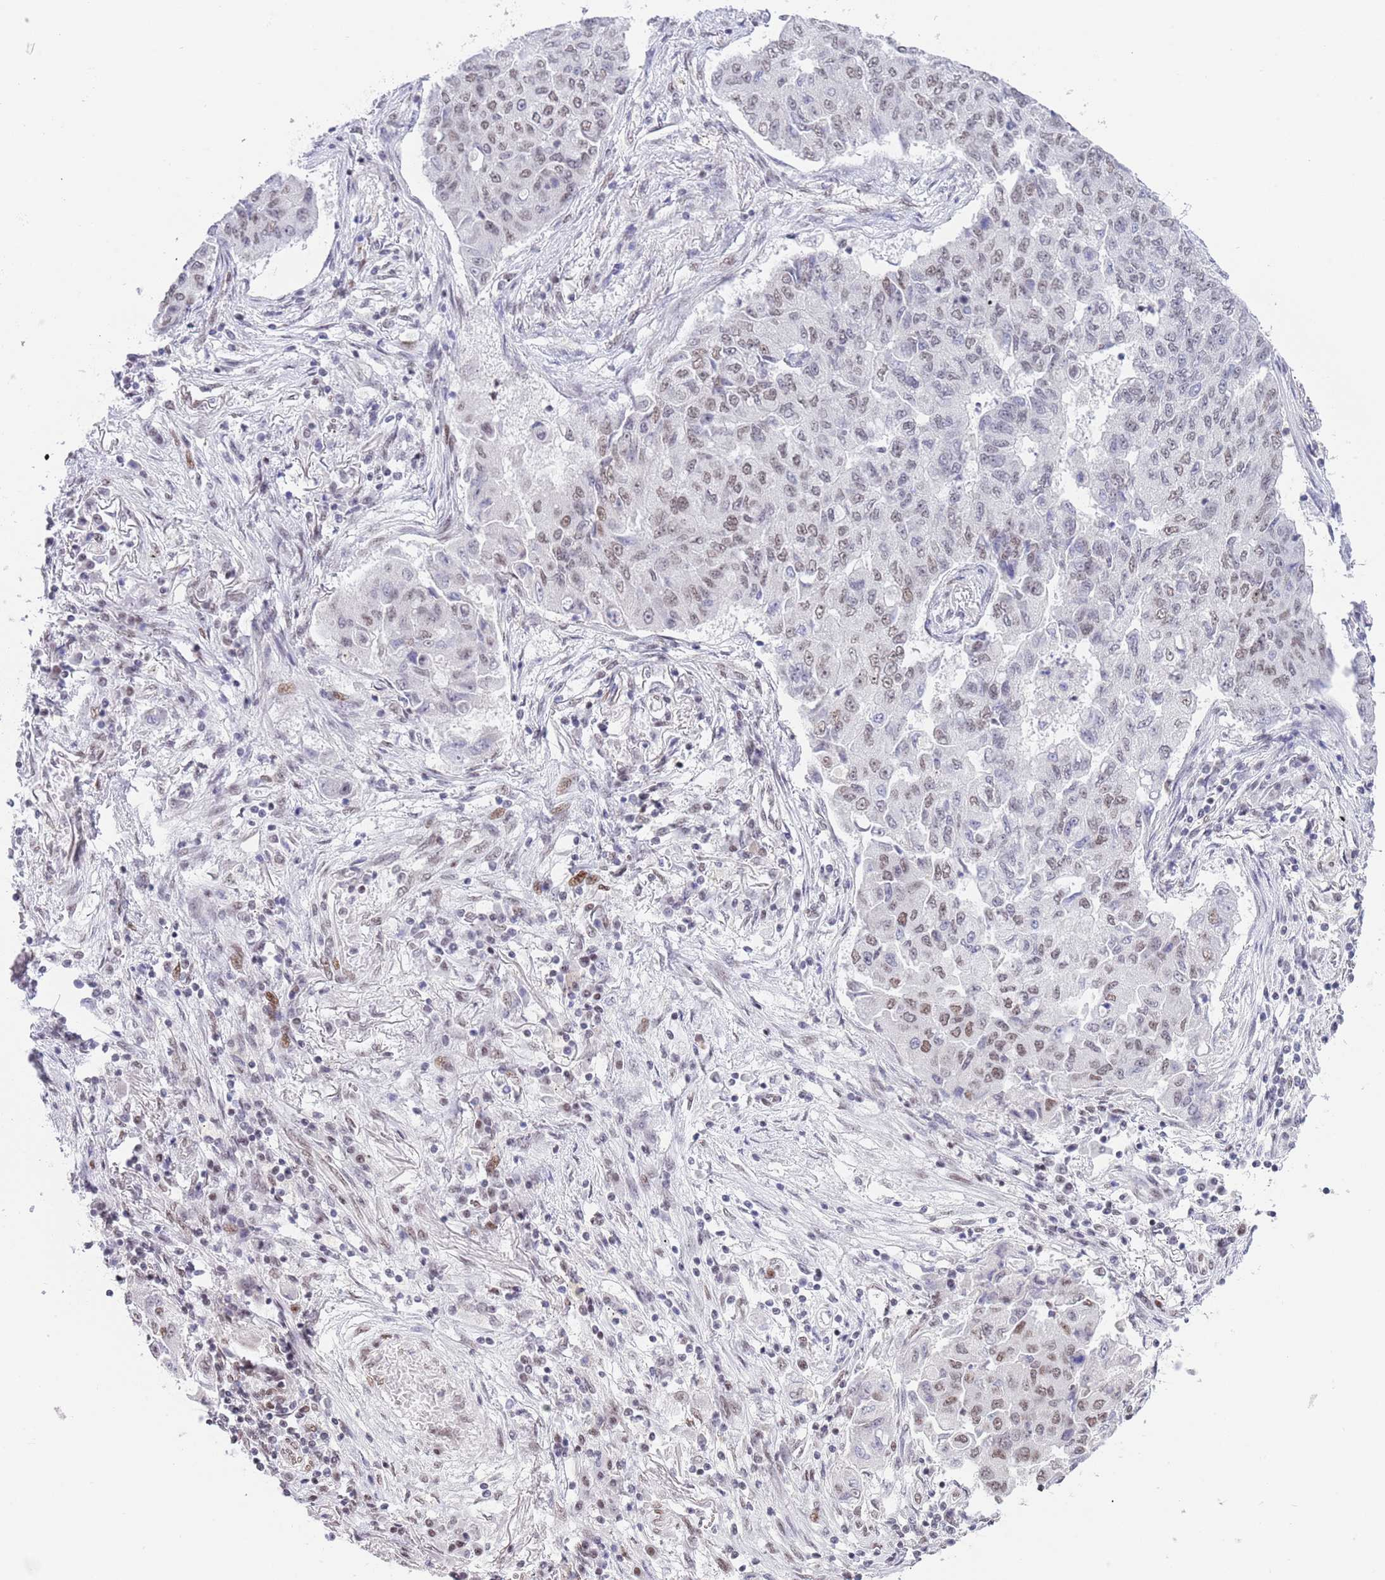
{"staining": {"intensity": "moderate", "quantity": "25%-75%", "location": "nuclear"}, "tissue": "lung cancer", "cell_type": "Tumor cells", "image_type": "cancer", "snomed": [{"axis": "morphology", "description": "Squamous cell carcinoma, NOS"}, {"axis": "topography", "description": "Lung"}], "caption": "Immunohistochemistry (IHC) (DAB) staining of squamous cell carcinoma (lung) exhibits moderate nuclear protein staining in approximately 25%-75% of tumor cells. (DAB IHC, brown staining for protein, blue staining for nuclei).", "gene": "ZNF382", "patient": {"sex": "male", "age": 74}}